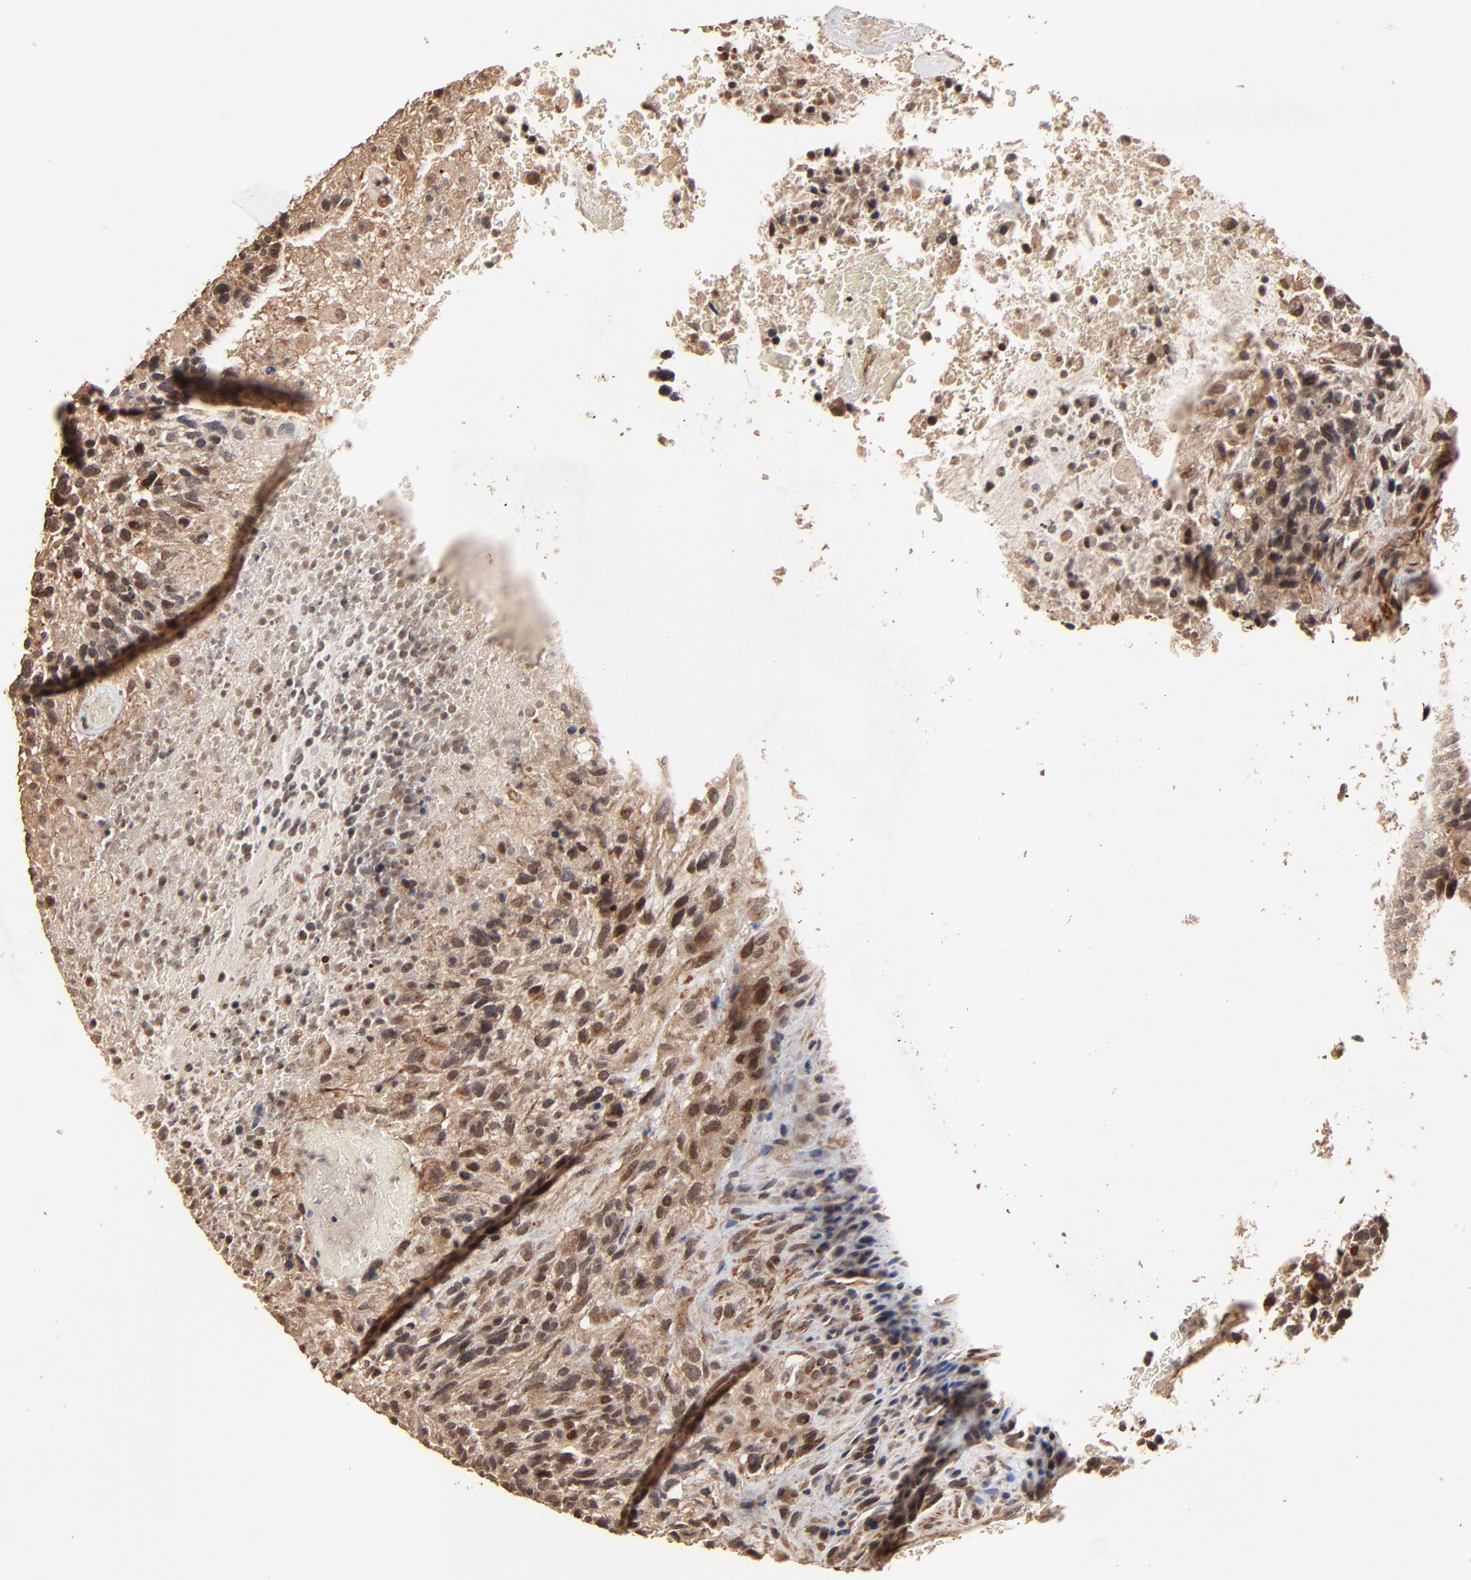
{"staining": {"intensity": "moderate", "quantity": ">75%", "location": "nuclear"}, "tissue": "glioma", "cell_type": "Tumor cells", "image_type": "cancer", "snomed": [{"axis": "morphology", "description": "Glioma, malignant, High grade"}, {"axis": "topography", "description": "Brain"}], "caption": "Glioma was stained to show a protein in brown. There is medium levels of moderate nuclear expression in approximately >75% of tumor cells. Immunohistochemistry (ihc) stains the protein in brown and the nuclei are stained blue.", "gene": "FAM227A", "patient": {"sex": "male", "age": 72}}